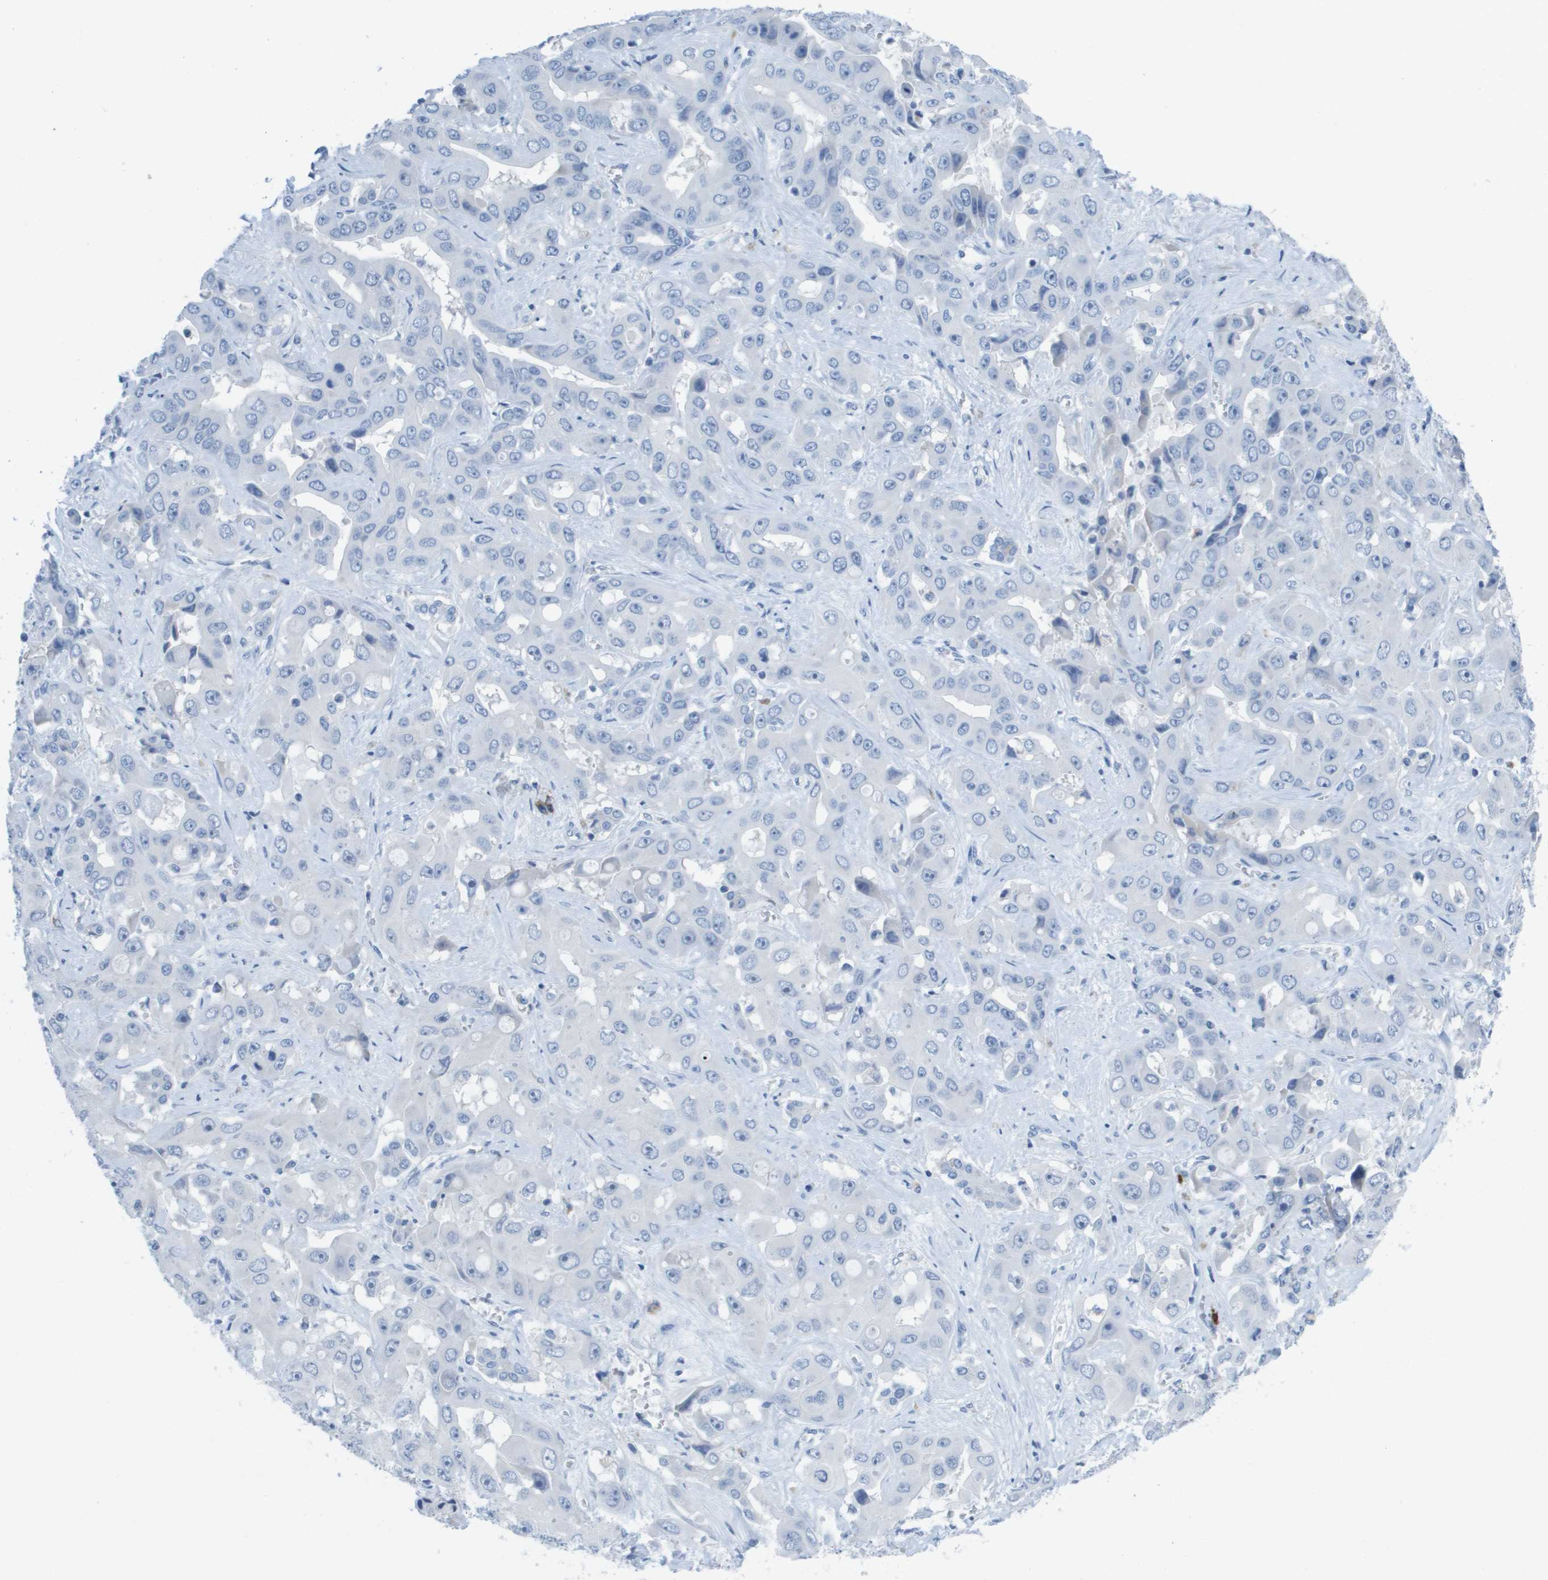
{"staining": {"intensity": "negative", "quantity": "none", "location": "none"}, "tissue": "liver cancer", "cell_type": "Tumor cells", "image_type": "cancer", "snomed": [{"axis": "morphology", "description": "Cholangiocarcinoma"}, {"axis": "topography", "description": "Liver"}], "caption": "This is an immunohistochemistry (IHC) micrograph of liver cholangiocarcinoma. There is no staining in tumor cells.", "gene": "GPR18", "patient": {"sex": "female", "age": 52}}